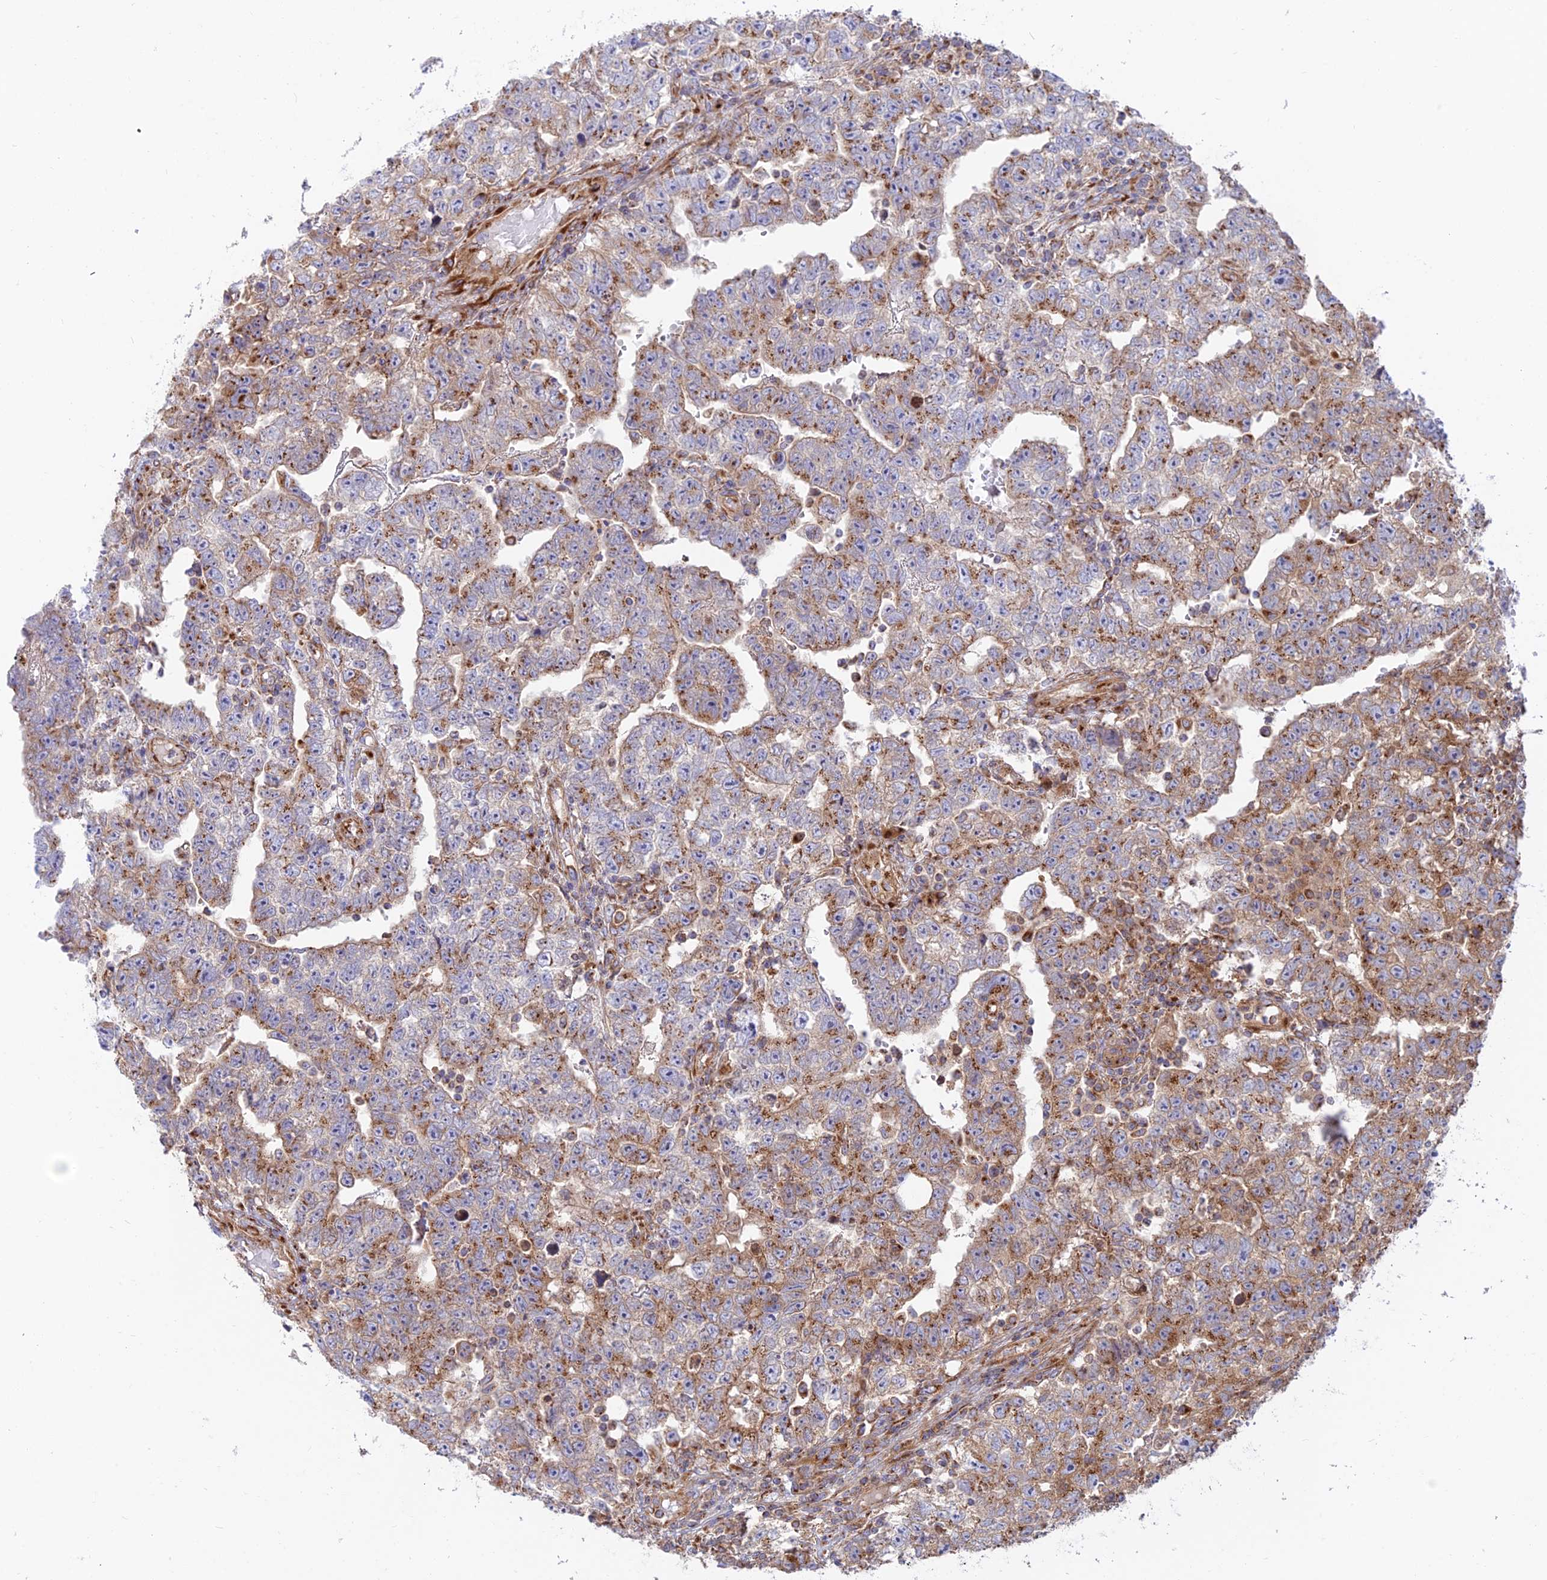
{"staining": {"intensity": "moderate", "quantity": "25%-75%", "location": "cytoplasmic/membranous"}, "tissue": "testis cancer", "cell_type": "Tumor cells", "image_type": "cancer", "snomed": [{"axis": "morphology", "description": "Carcinoma, Embryonal, NOS"}, {"axis": "topography", "description": "Testis"}], "caption": "High-power microscopy captured an immunohistochemistry photomicrograph of testis embryonal carcinoma, revealing moderate cytoplasmic/membranous expression in about 25%-75% of tumor cells. (brown staining indicates protein expression, while blue staining denotes nuclei).", "gene": "GOLGA3", "patient": {"sex": "male", "age": 25}}